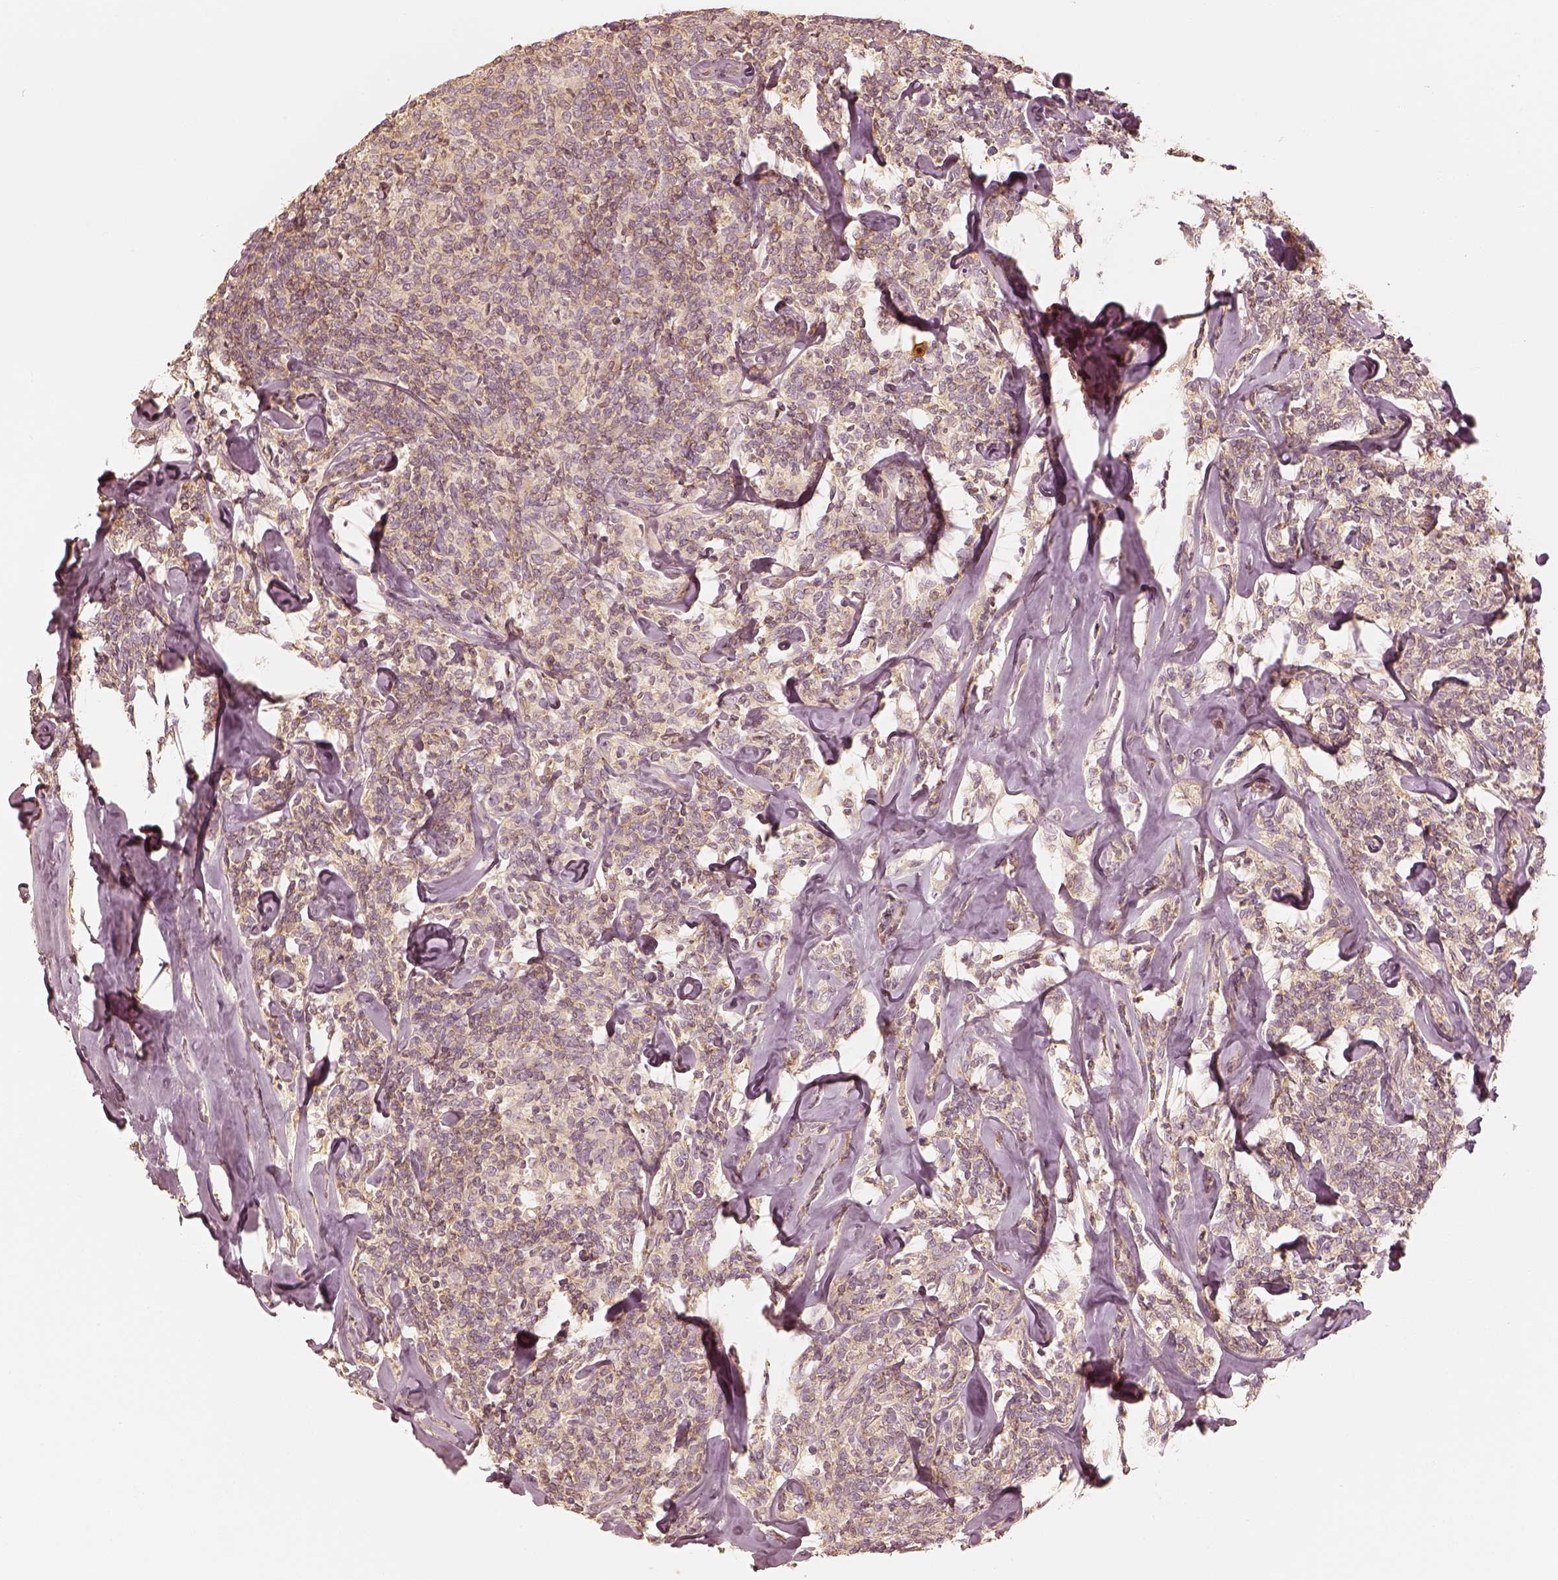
{"staining": {"intensity": "moderate", "quantity": "<25%", "location": "cytoplasmic/membranous"}, "tissue": "lymphoma", "cell_type": "Tumor cells", "image_type": "cancer", "snomed": [{"axis": "morphology", "description": "Malignant lymphoma, non-Hodgkin's type, Low grade"}, {"axis": "topography", "description": "Lymph node"}], "caption": "Malignant lymphoma, non-Hodgkin's type (low-grade) stained with immunohistochemistry reveals moderate cytoplasmic/membranous staining in about <25% of tumor cells.", "gene": "GORASP2", "patient": {"sex": "female", "age": 56}}